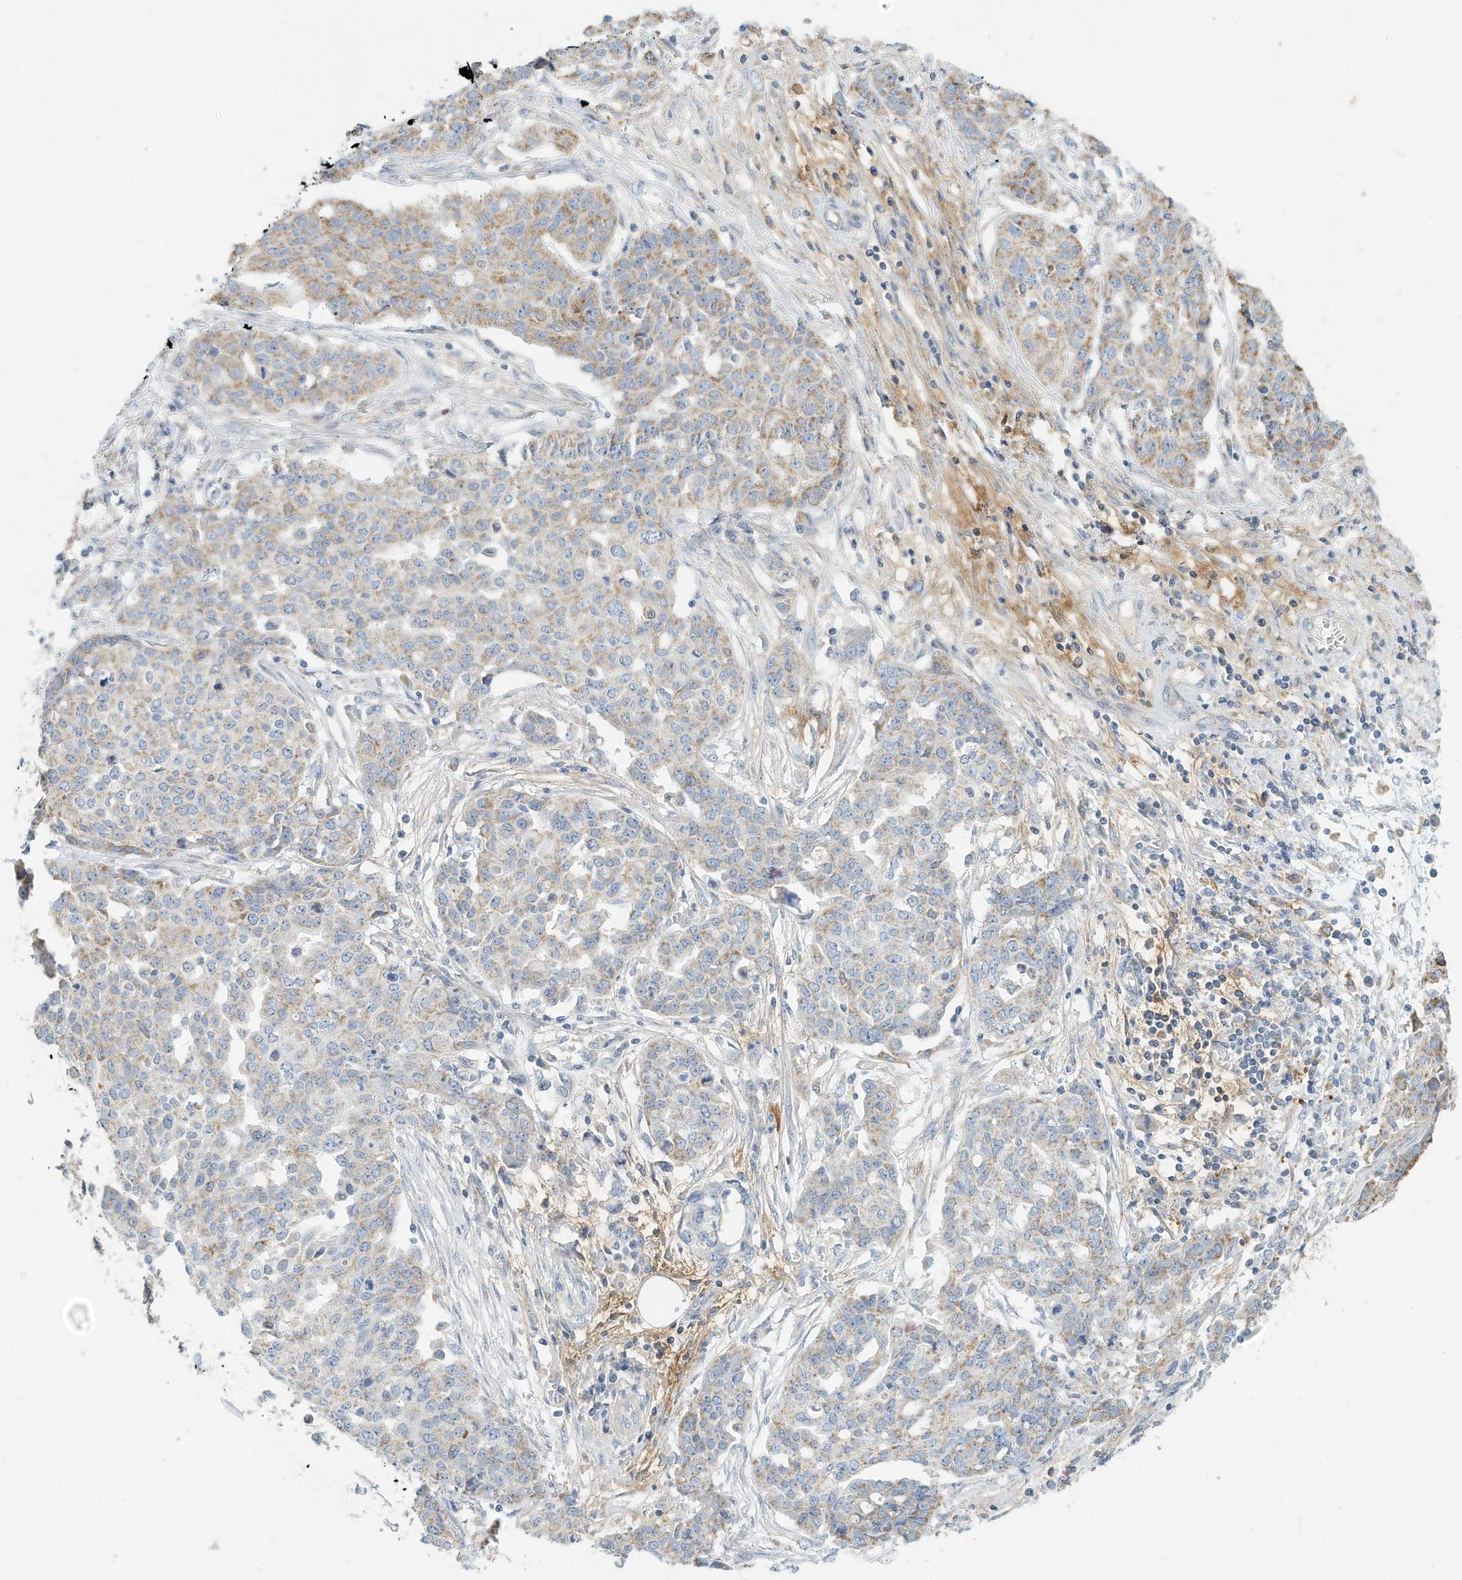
{"staining": {"intensity": "weak", "quantity": "25%-75%", "location": "cytoplasmic/membranous"}, "tissue": "ovarian cancer", "cell_type": "Tumor cells", "image_type": "cancer", "snomed": [{"axis": "morphology", "description": "Cystadenocarcinoma, serous, NOS"}, {"axis": "topography", "description": "Soft tissue"}, {"axis": "topography", "description": "Ovary"}], "caption": "Human ovarian cancer stained with a protein marker demonstrates weak staining in tumor cells.", "gene": "RHOH", "patient": {"sex": "female", "age": 57}}